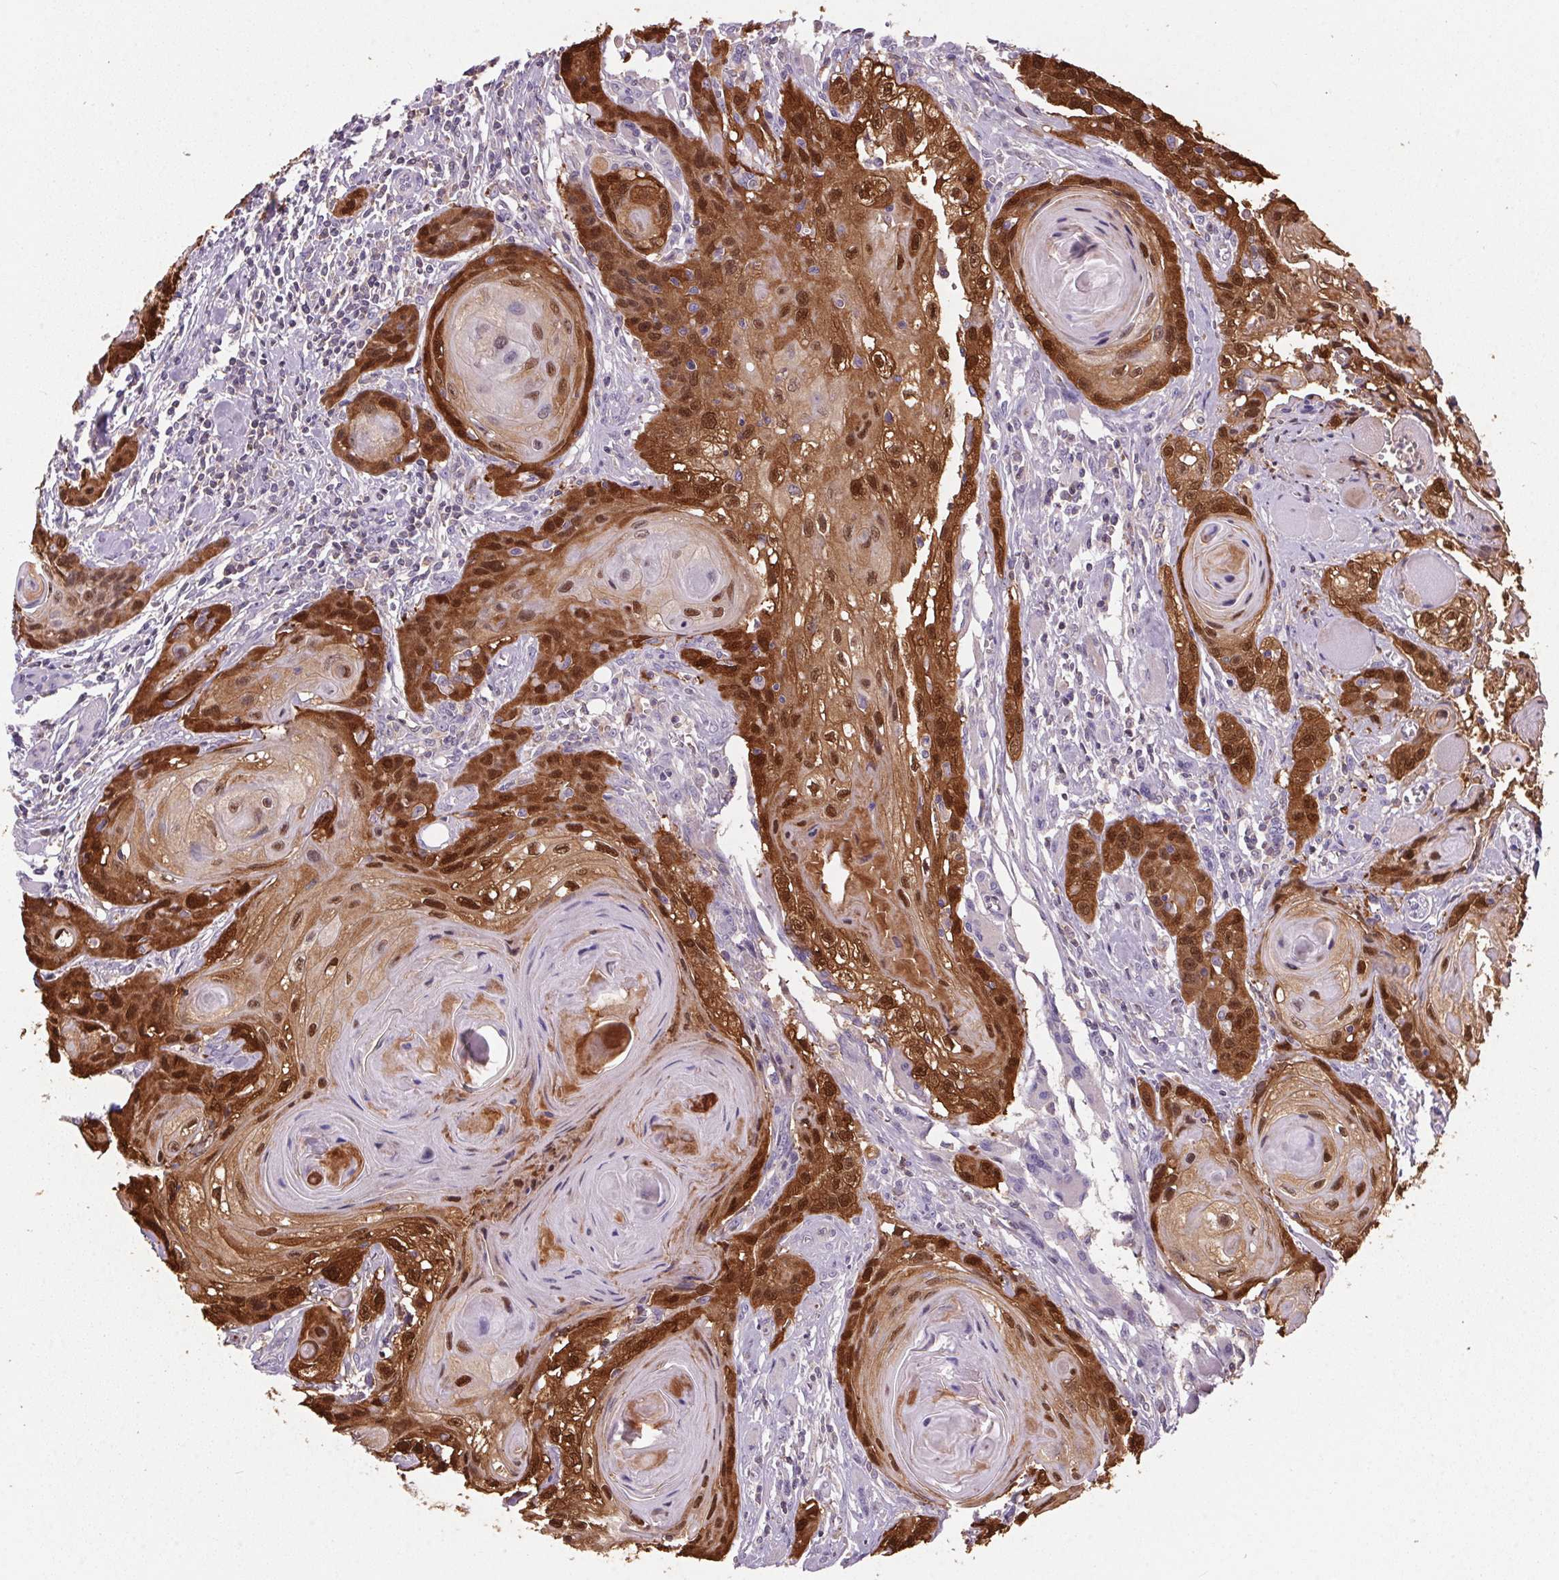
{"staining": {"intensity": "strong", "quantity": ">75%", "location": "cytoplasmic/membranous,nuclear"}, "tissue": "head and neck cancer", "cell_type": "Tumor cells", "image_type": "cancer", "snomed": [{"axis": "morphology", "description": "Squamous cell carcinoma, NOS"}, {"axis": "topography", "description": "Oral tissue"}, {"axis": "topography", "description": "Head-Neck"}], "caption": "This is a histology image of IHC staining of head and neck cancer (squamous cell carcinoma), which shows strong staining in the cytoplasmic/membranous and nuclear of tumor cells.", "gene": "S100A2", "patient": {"sex": "male", "age": 58}}